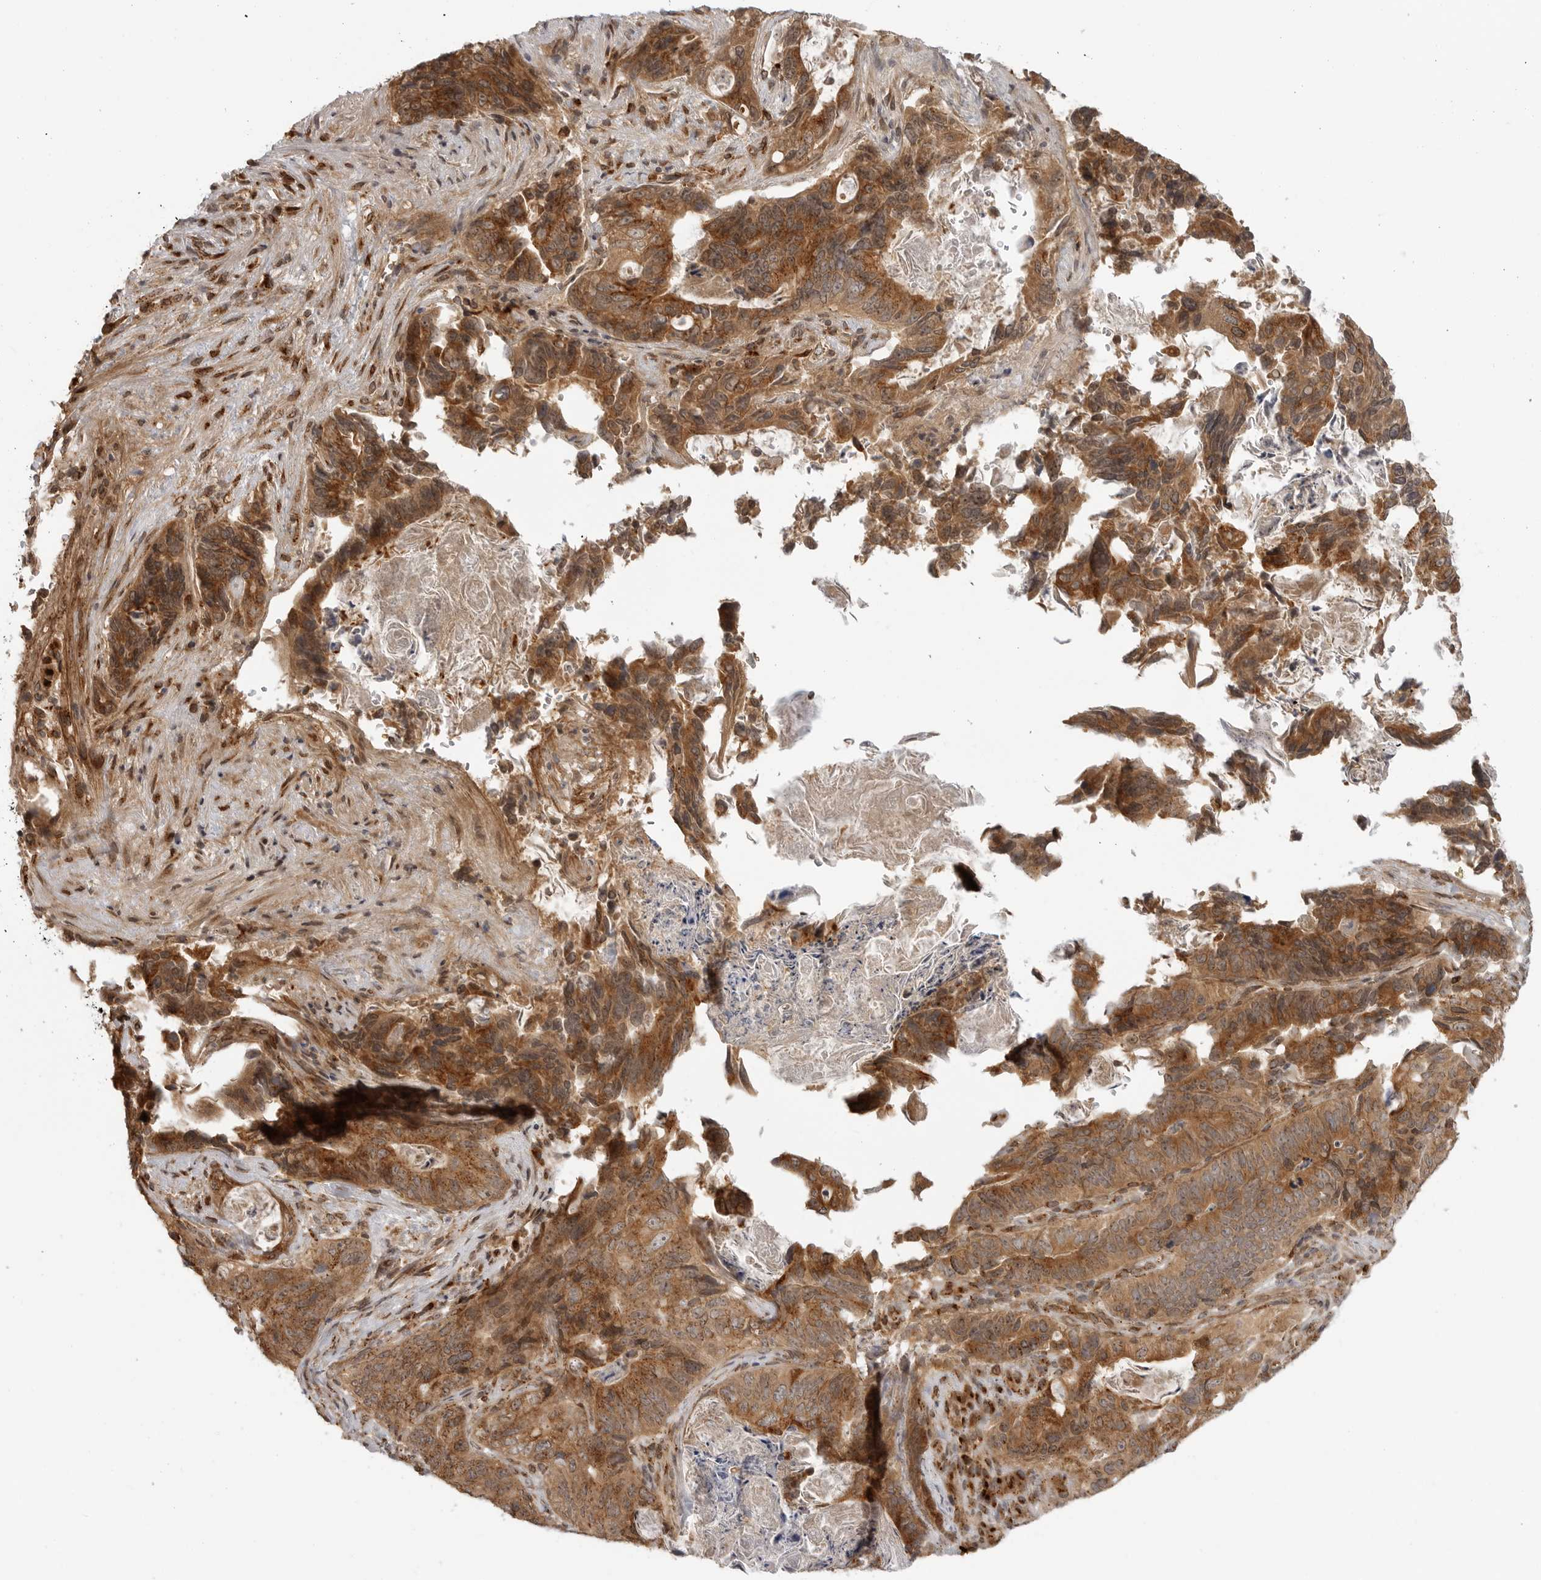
{"staining": {"intensity": "moderate", "quantity": ">75%", "location": "cytoplasmic/membranous"}, "tissue": "stomach cancer", "cell_type": "Tumor cells", "image_type": "cancer", "snomed": [{"axis": "morphology", "description": "Normal tissue, NOS"}, {"axis": "morphology", "description": "Adenocarcinoma, NOS"}, {"axis": "topography", "description": "Stomach"}], "caption": "A brown stain highlights moderate cytoplasmic/membranous staining of a protein in stomach cancer tumor cells.", "gene": "COPA", "patient": {"sex": "female", "age": 89}}